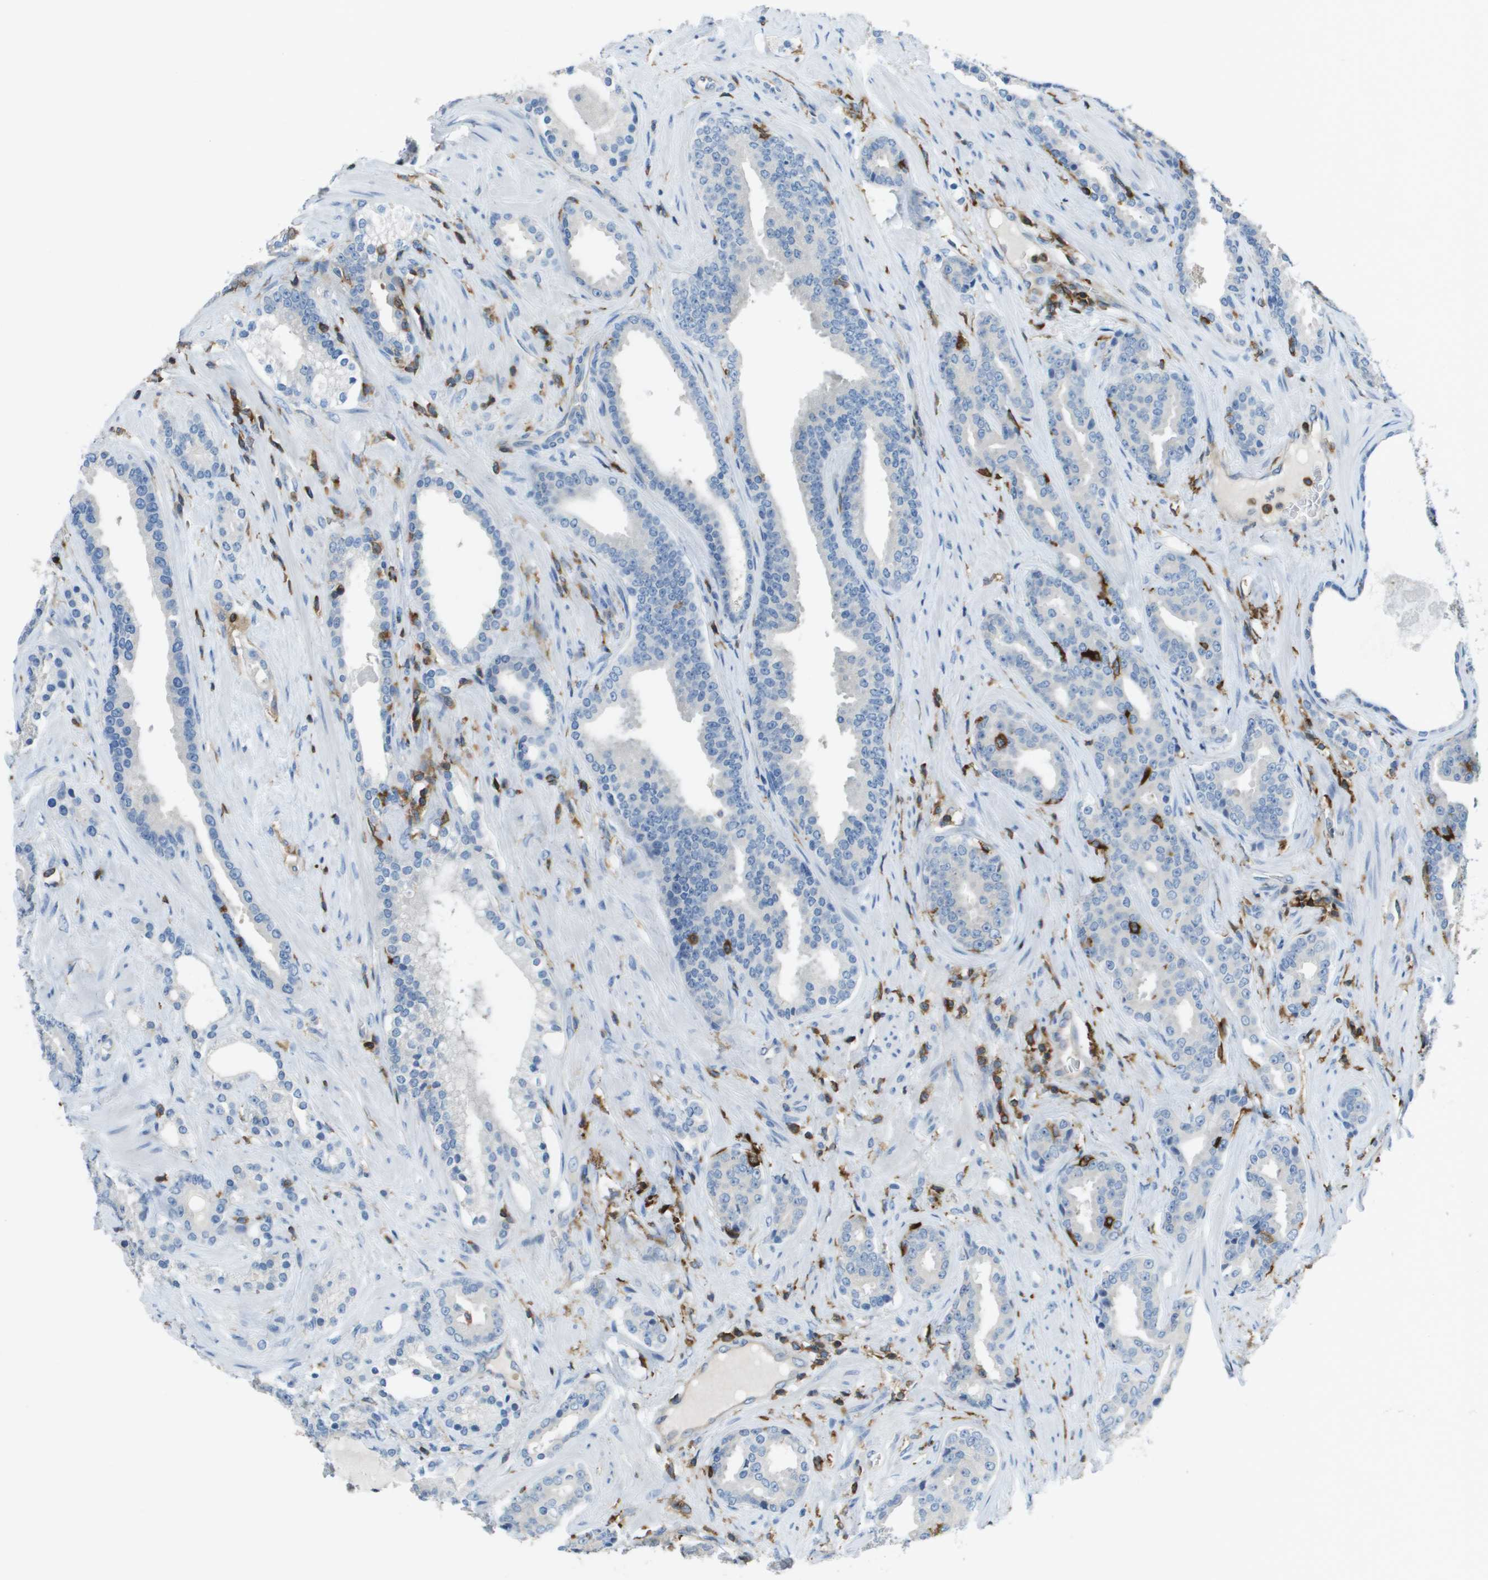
{"staining": {"intensity": "negative", "quantity": "none", "location": "none"}, "tissue": "prostate cancer", "cell_type": "Tumor cells", "image_type": "cancer", "snomed": [{"axis": "morphology", "description": "Adenocarcinoma, High grade"}, {"axis": "topography", "description": "Prostate"}], "caption": "High-grade adenocarcinoma (prostate) was stained to show a protein in brown. There is no significant expression in tumor cells.", "gene": "APBB1IP", "patient": {"sex": "male", "age": 71}}